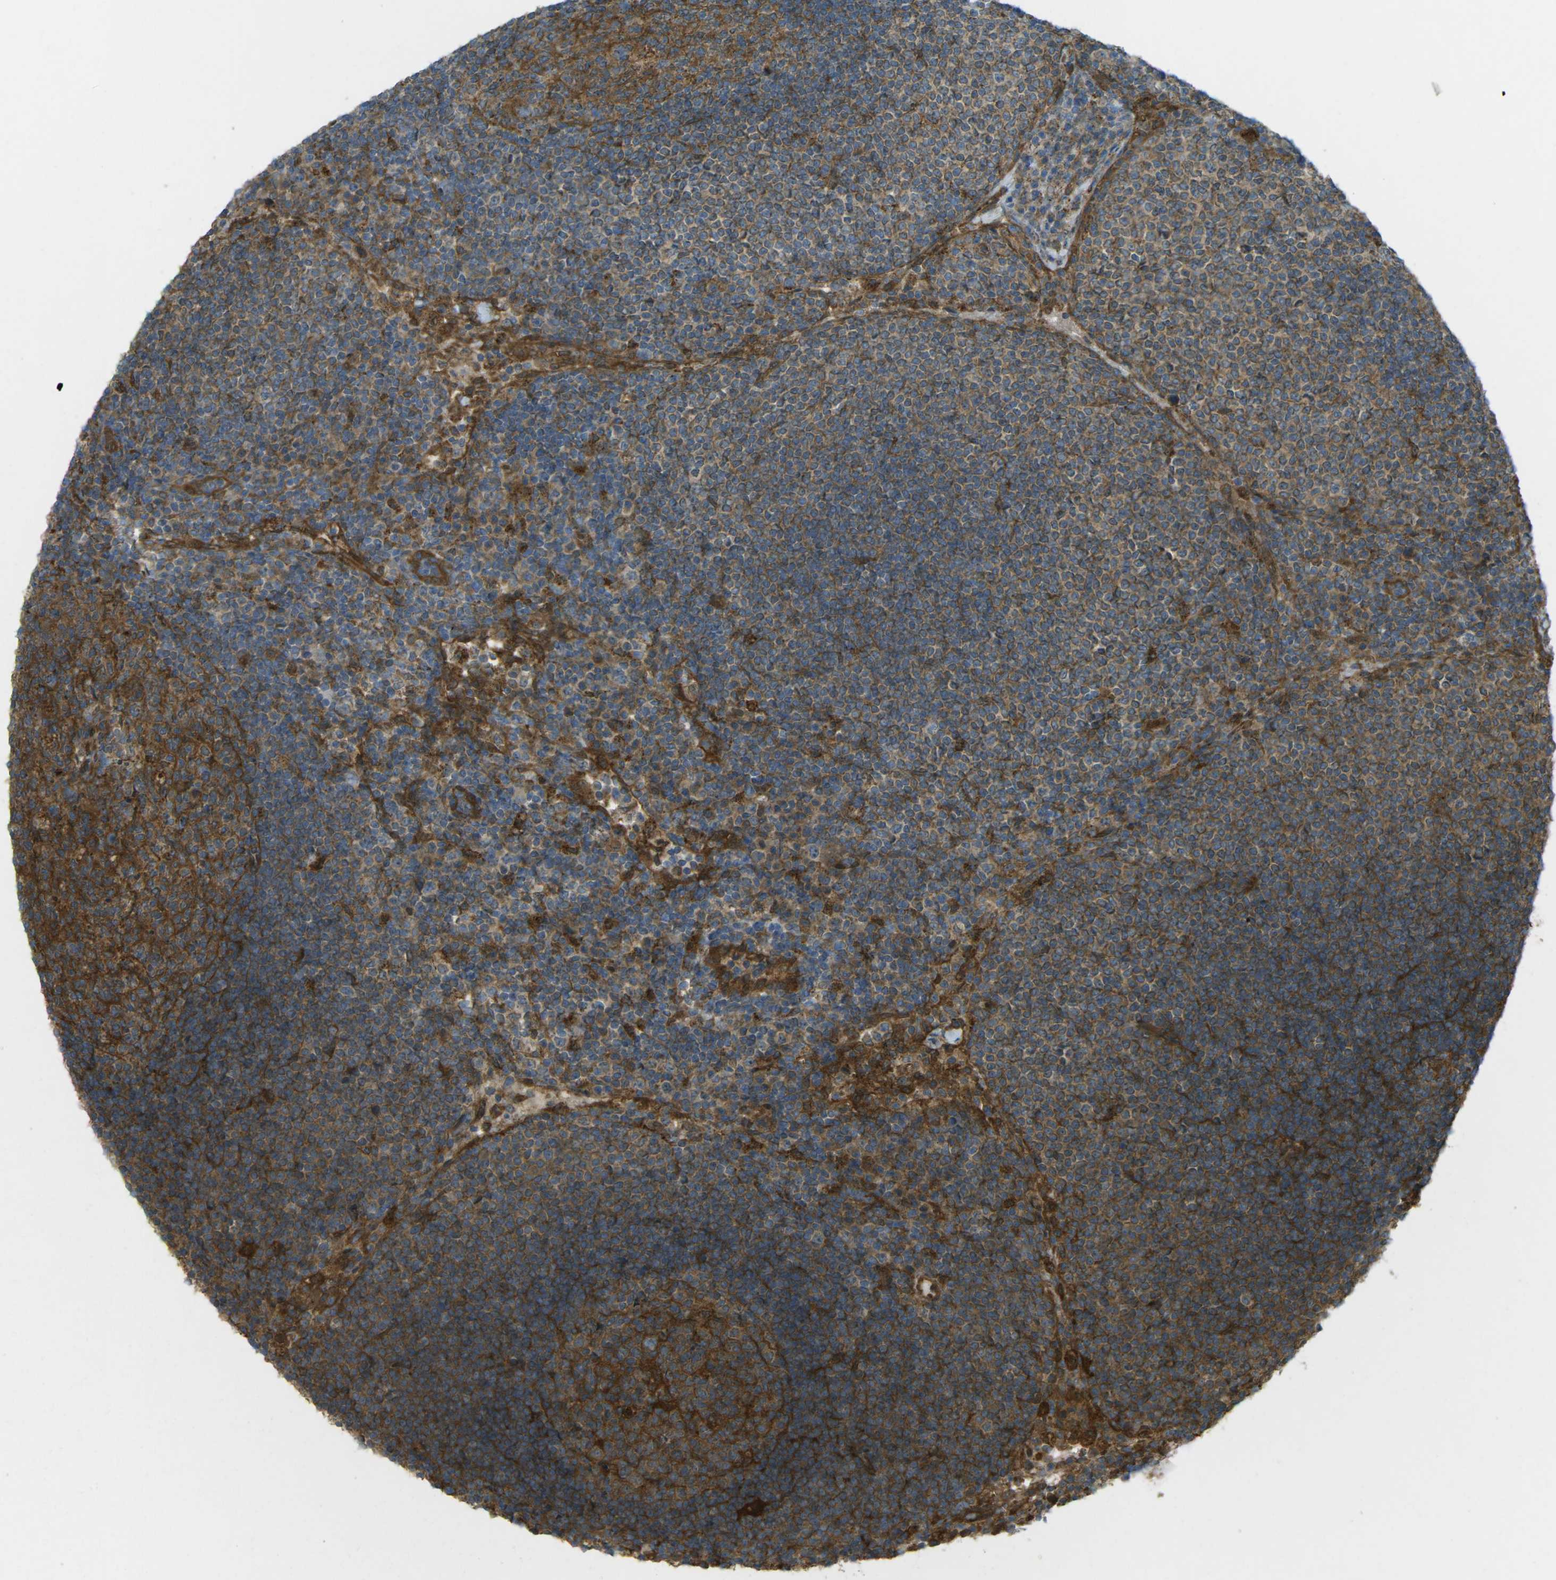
{"staining": {"intensity": "strong", "quantity": "25%-75%", "location": "cytoplasmic/membranous"}, "tissue": "lymph node", "cell_type": "Germinal center cells", "image_type": "normal", "snomed": [{"axis": "morphology", "description": "Normal tissue, NOS"}, {"axis": "topography", "description": "Lymph node"}], "caption": "Human lymph node stained for a protein (brown) exhibits strong cytoplasmic/membranous positive expression in about 25%-75% of germinal center cells.", "gene": "CHMP3", "patient": {"sex": "female", "age": 53}}